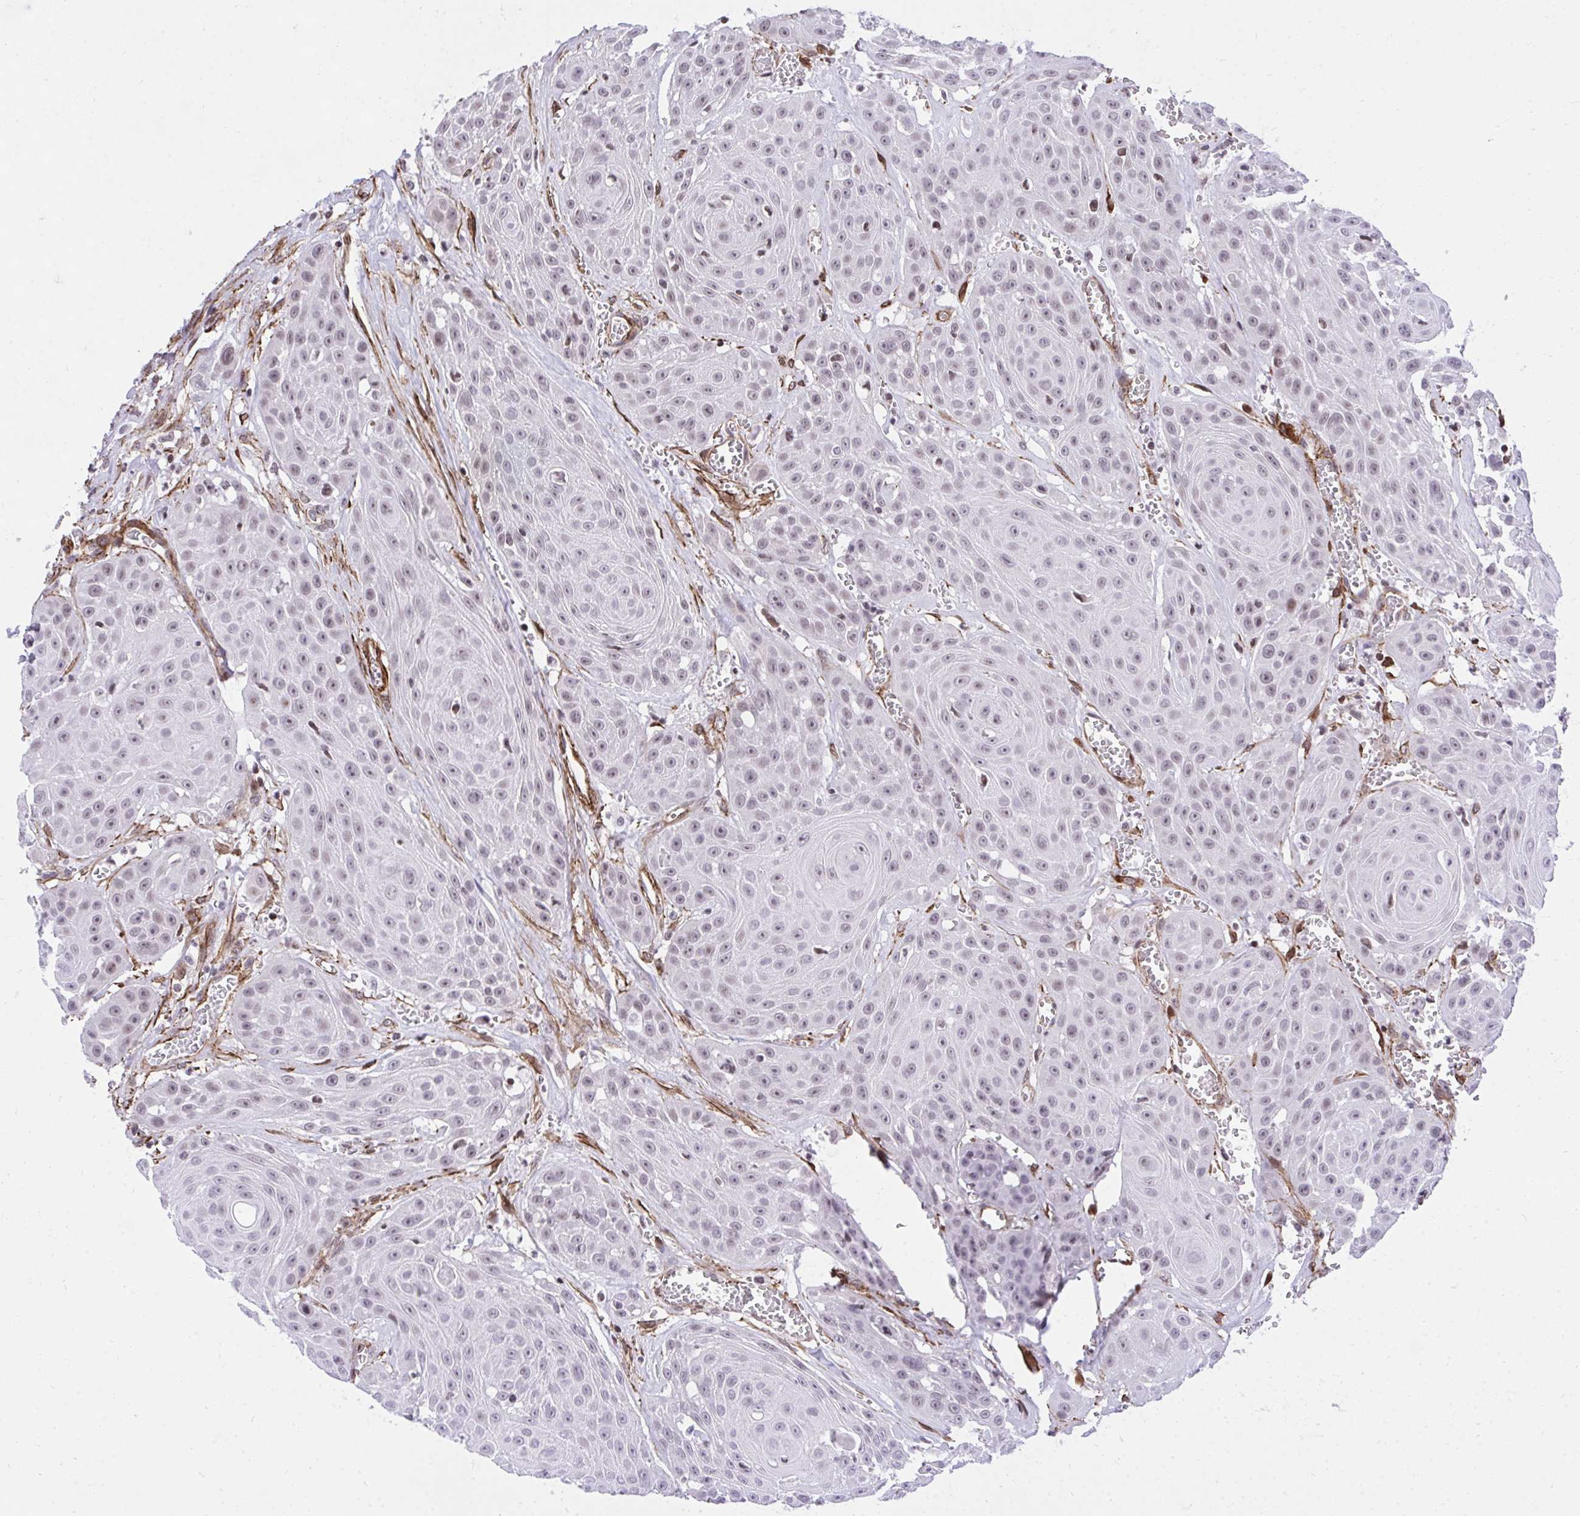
{"staining": {"intensity": "moderate", "quantity": "<25%", "location": "nuclear"}, "tissue": "head and neck cancer", "cell_type": "Tumor cells", "image_type": "cancer", "snomed": [{"axis": "morphology", "description": "Squamous cell carcinoma, NOS"}, {"axis": "topography", "description": "Oral tissue"}, {"axis": "topography", "description": "Head-Neck"}], "caption": "IHC (DAB (3,3'-diaminobenzidine)) staining of head and neck cancer exhibits moderate nuclear protein expression in approximately <25% of tumor cells.", "gene": "KCNN4", "patient": {"sex": "male", "age": 81}}